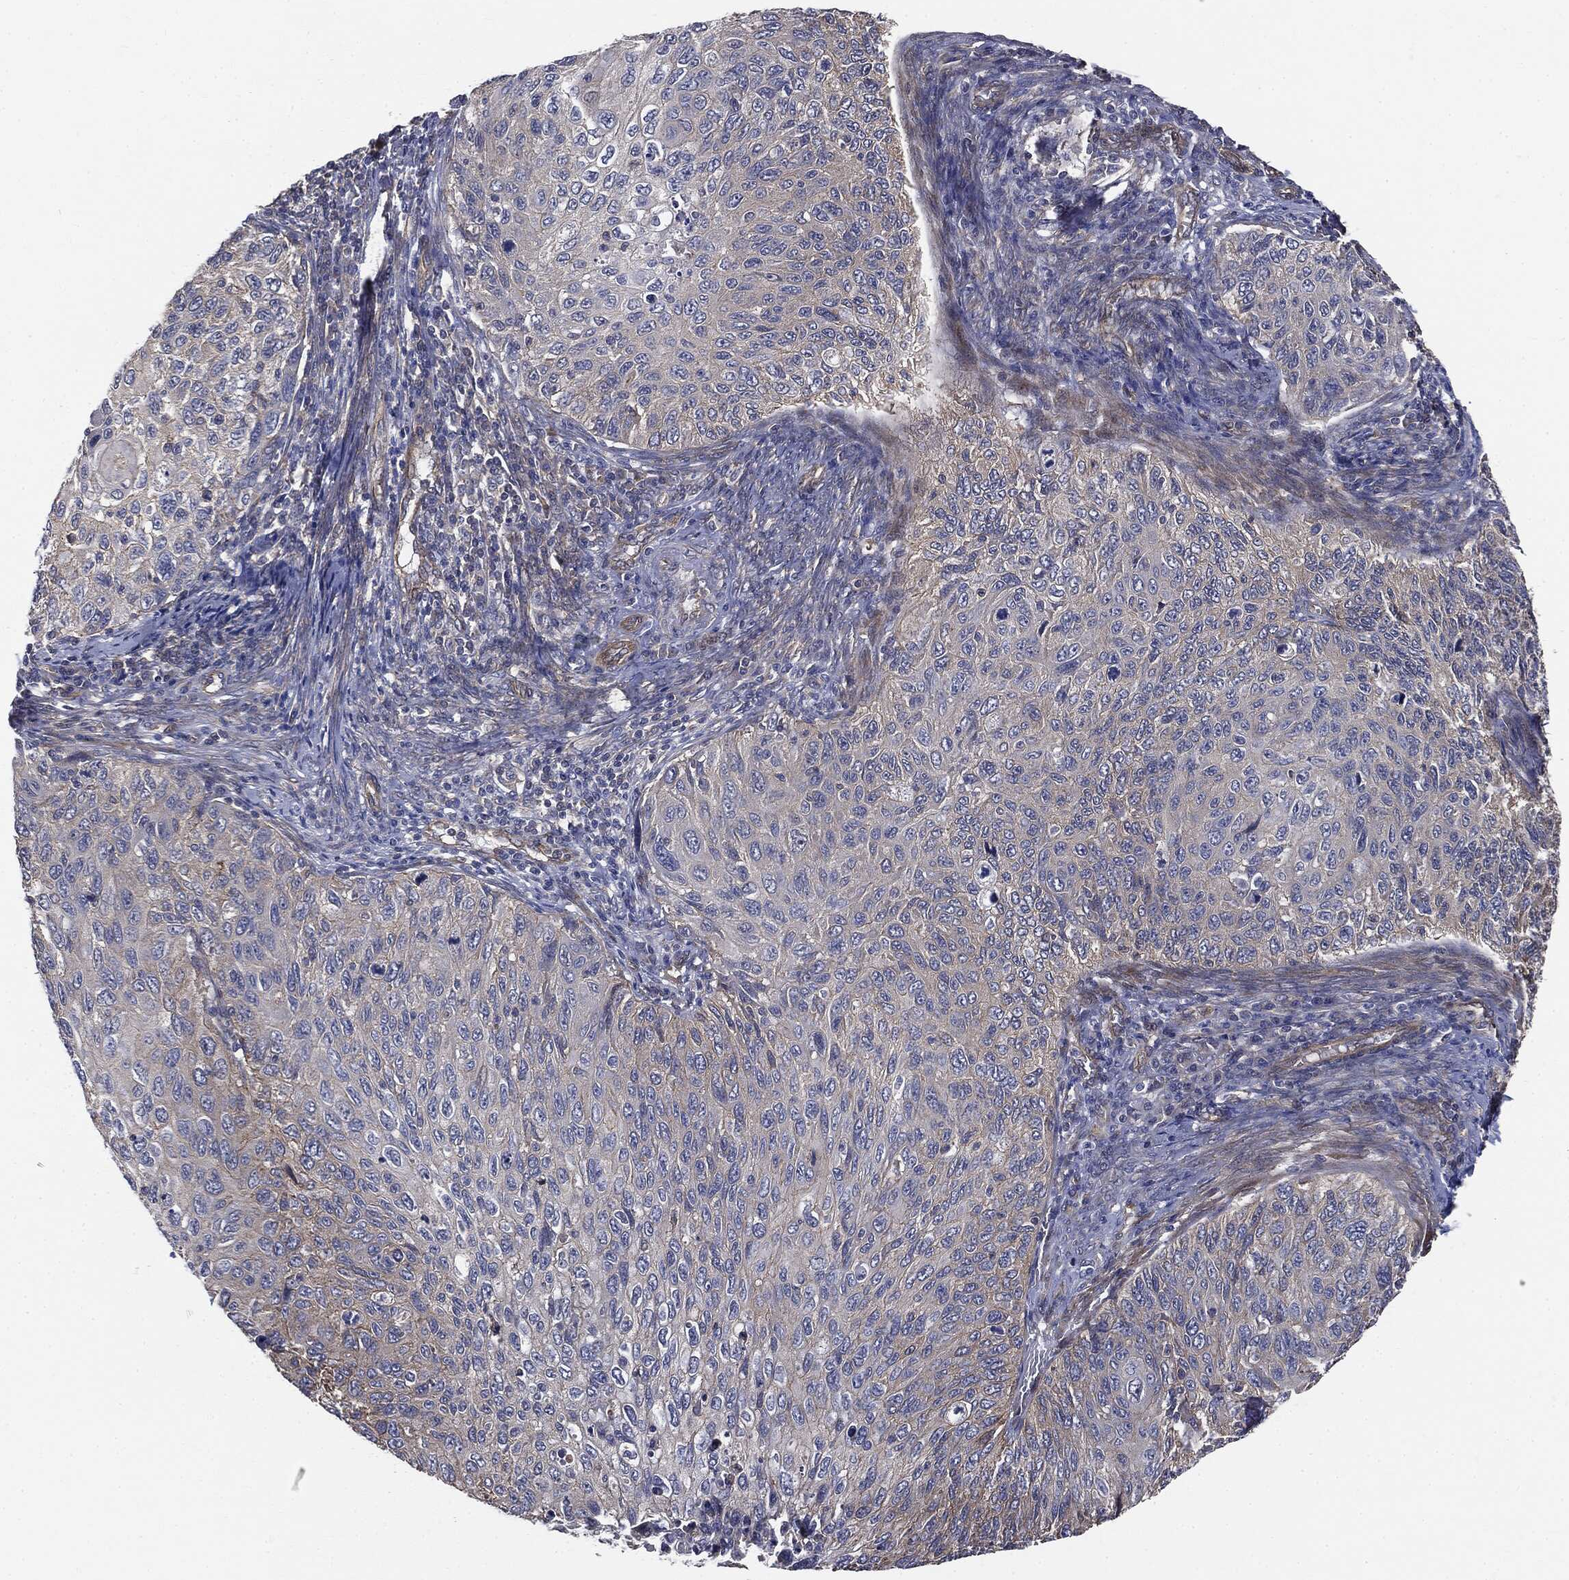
{"staining": {"intensity": "weak", "quantity": "<25%", "location": "cytoplasmic/membranous"}, "tissue": "cervical cancer", "cell_type": "Tumor cells", "image_type": "cancer", "snomed": [{"axis": "morphology", "description": "Squamous cell carcinoma, NOS"}, {"axis": "topography", "description": "Cervix"}], "caption": "Tumor cells show no significant protein staining in cervical cancer (squamous cell carcinoma). (Brightfield microscopy of DAB (3,3'-diaminobenzidine) immunohistochemistry at high magnification).", "gene": "EPS15L1", "patient": {"sex": "female", "age": 70}}